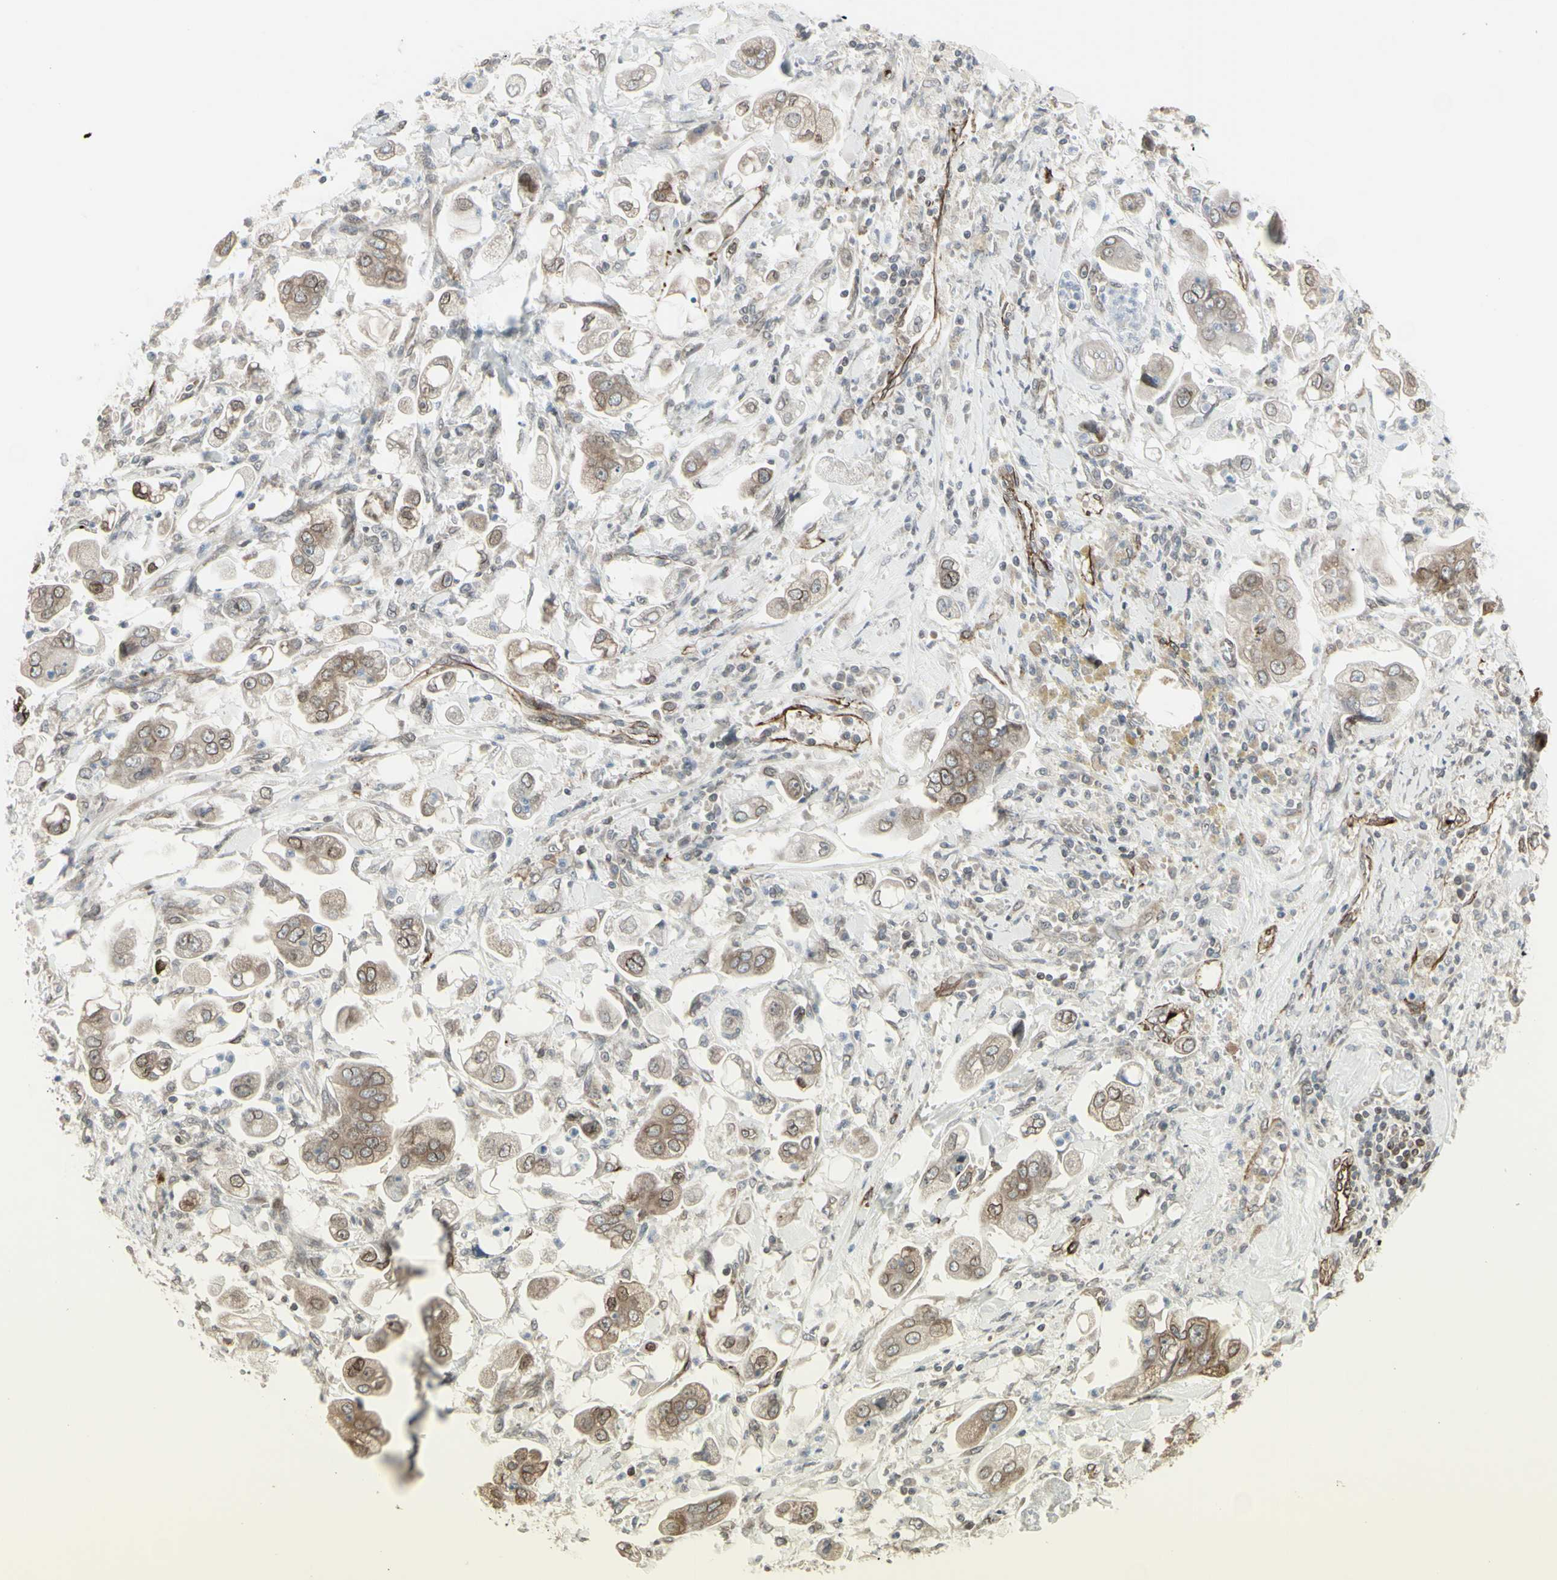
{"staining": {"intensity": "weak", "quantity": ">75%", "location": "cytoplasmic/membranous,nuclear"}, "tissue": "stomach cancer", "cell_type": "Tumor cells", "image_type": "cancer", "snomed": [{"axis": "morphology", "description": "Adenocarcinoma, NOS"}, {"axis": "topography", "description": "Stomach"}], "caption": "This histopathology image shows IHC staining of stomach adenocarcinoma, with low weak cytoplasmic/membranous and nuclear staining in about >75% of tumor cells.", "gene": "DTX3L", "patient": {"sex": "male", "age": 62}}